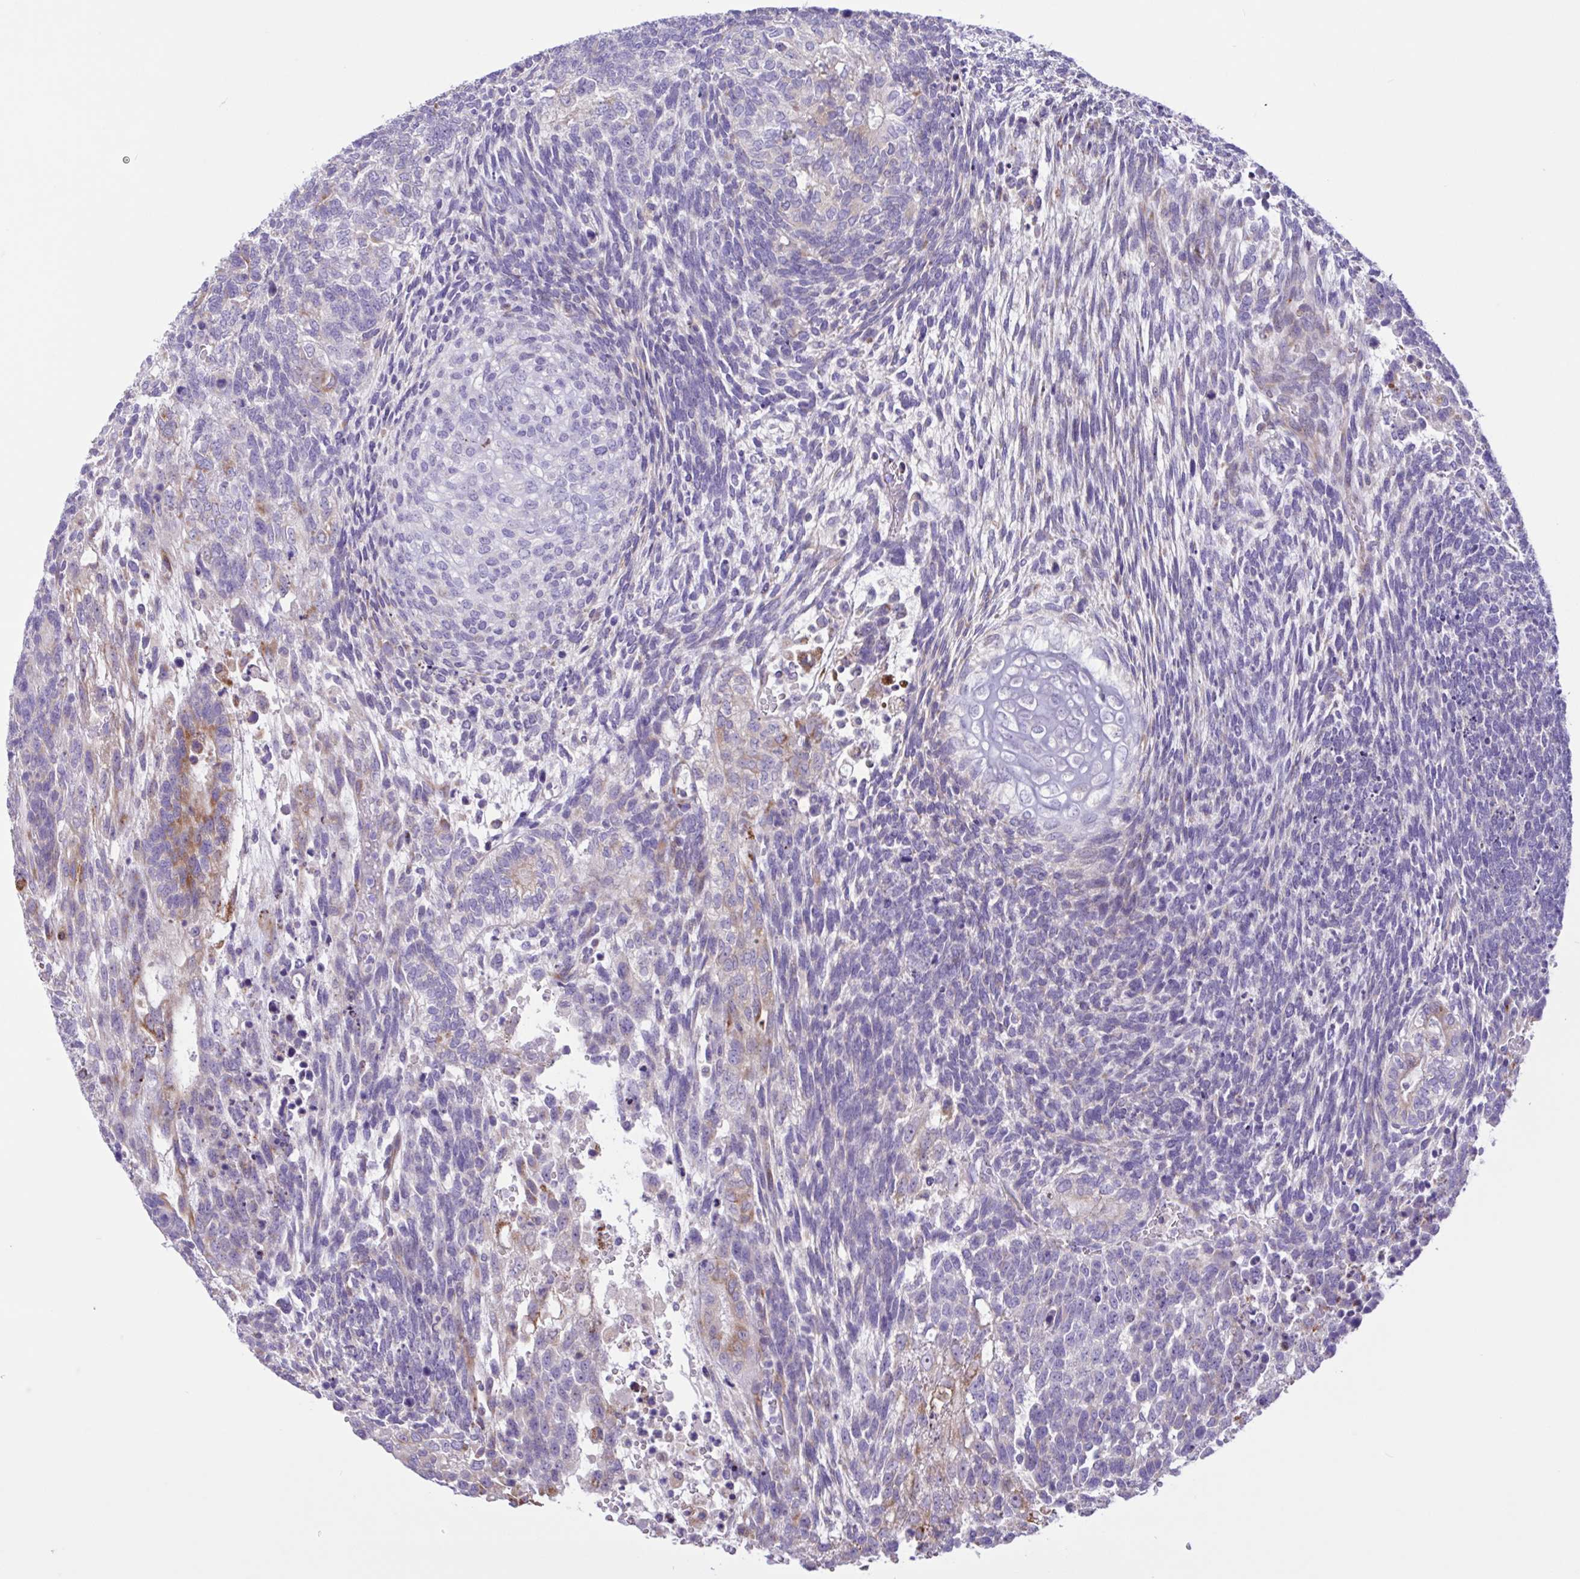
{"staining": {"intensity": "moderate", "quantity": "<25%", "location": "cytoplasmic/membranous"}, "tissue": "testis cancer", "cell_type": "Tumor cells", "image_type": "cancer", "snomed": [{"axis": "morphology", "description": "Carcinoma, Embryonal, NOS"}, {"axis": "topography", "description": "Testis"}], "caption": "A brown stain shows moderate cytoplasmic/membranous staining of a protein in testis embryonal carcinoma tumor cells.", "gene": "DSC3", "patient": {"sex": "male", "age": 23}}